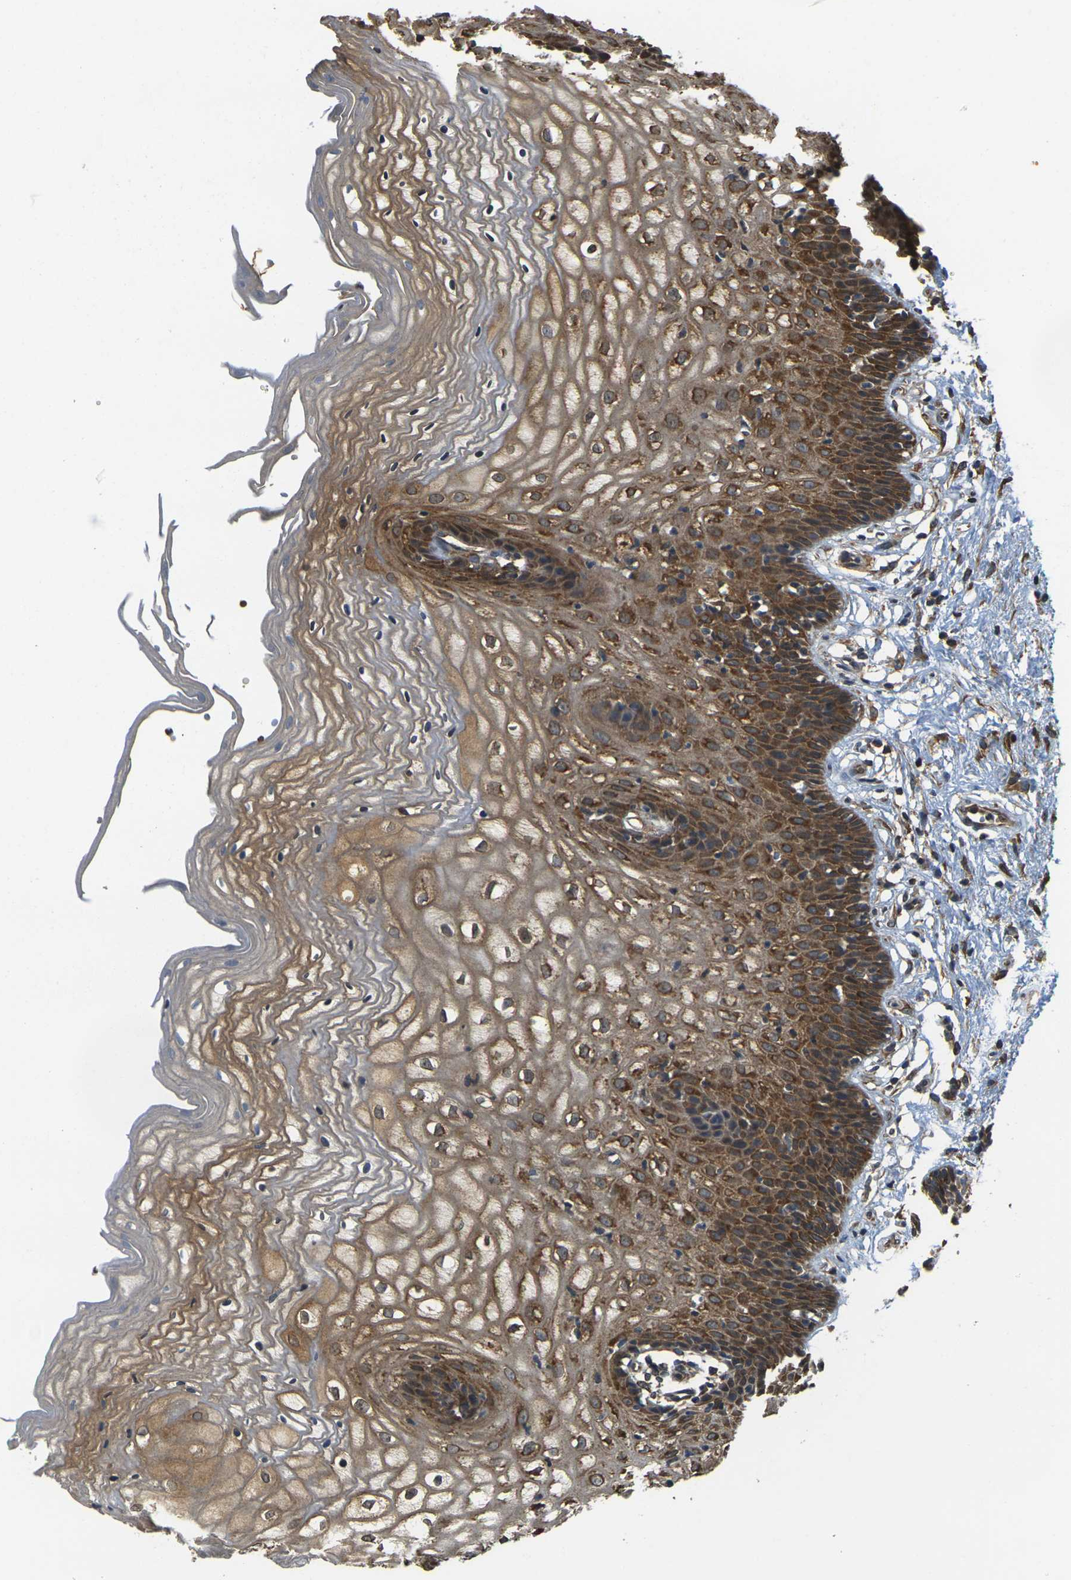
{"staining": {"intensity": "strong", "quantity": ">75%", "location": "cytoplasmic/membranous"}, "tissue": "vagina", "cell_type": "Squamous epithelial cells", "image_type": "normal", "snomed": [{"axis": "morphology", "description": "Normal tissue, NOS"}, {"axis": "topography", "description": "Vagina"}], "caption": "IHC micrograph of normal vagina stained for a protein (brown), which demonstrates high levels of strong cytoplasmic/membranous positivity in about >75% of squamous epithelial cells.", "gene": "CAST", "patient": {"sex": "female", "age": 34}}